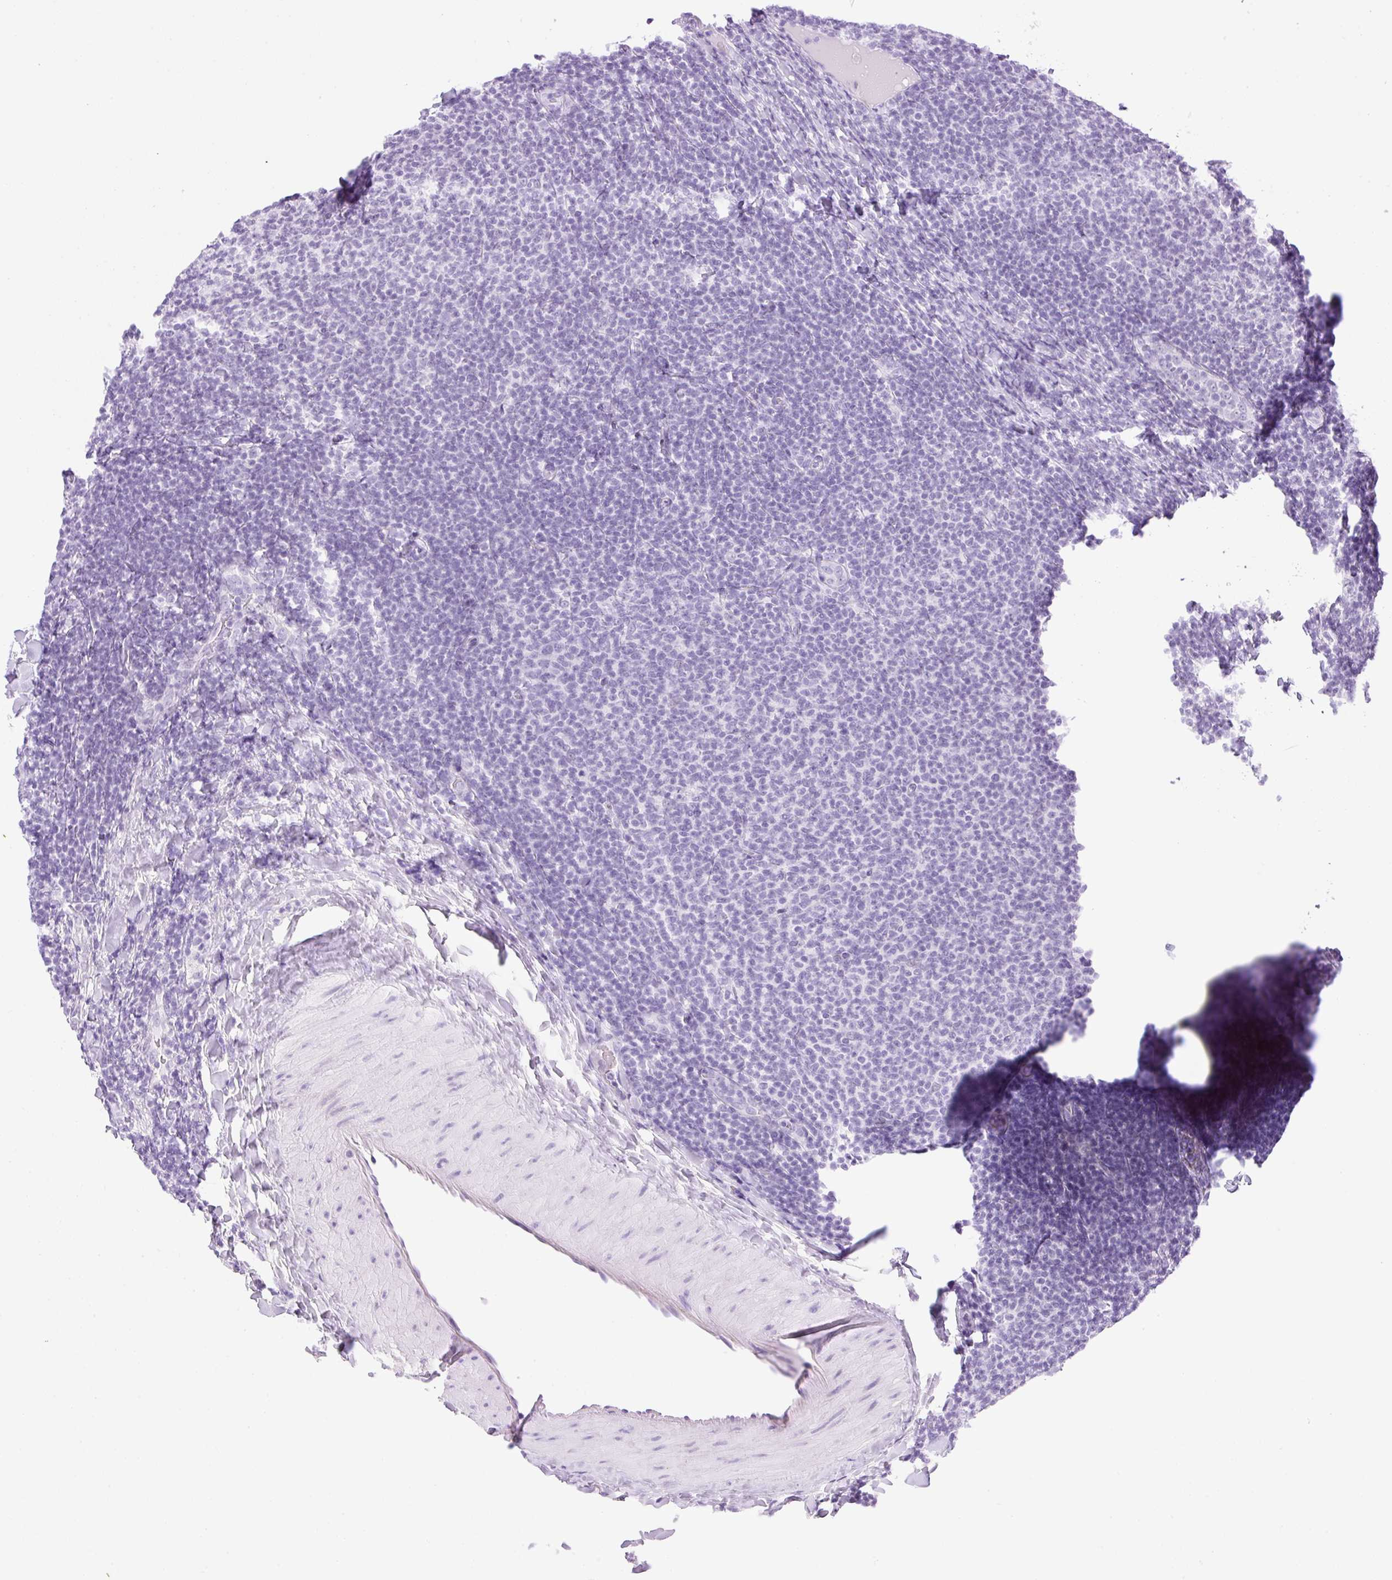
{"staining": {"intensity": "negative", "quantity": "none", "location": "none"}, "tissue": "lymphoma", "cell_type": "Tumor cells", "image_type": "cancer", "snomed": [{"axis": "morphology", "description": "Malignant lymphoma, non-Hodgkin's type, Low grade"}, {"axis": "topography", "description": "Lymph node"}], "caption": "IHC micrograph of neoplastic tissue: lymphoma stained with DAB reveals no significant protein positivity in tumor cells.", "gene": "SPRR4", "patient": {"sex": "male", "age": 66}}